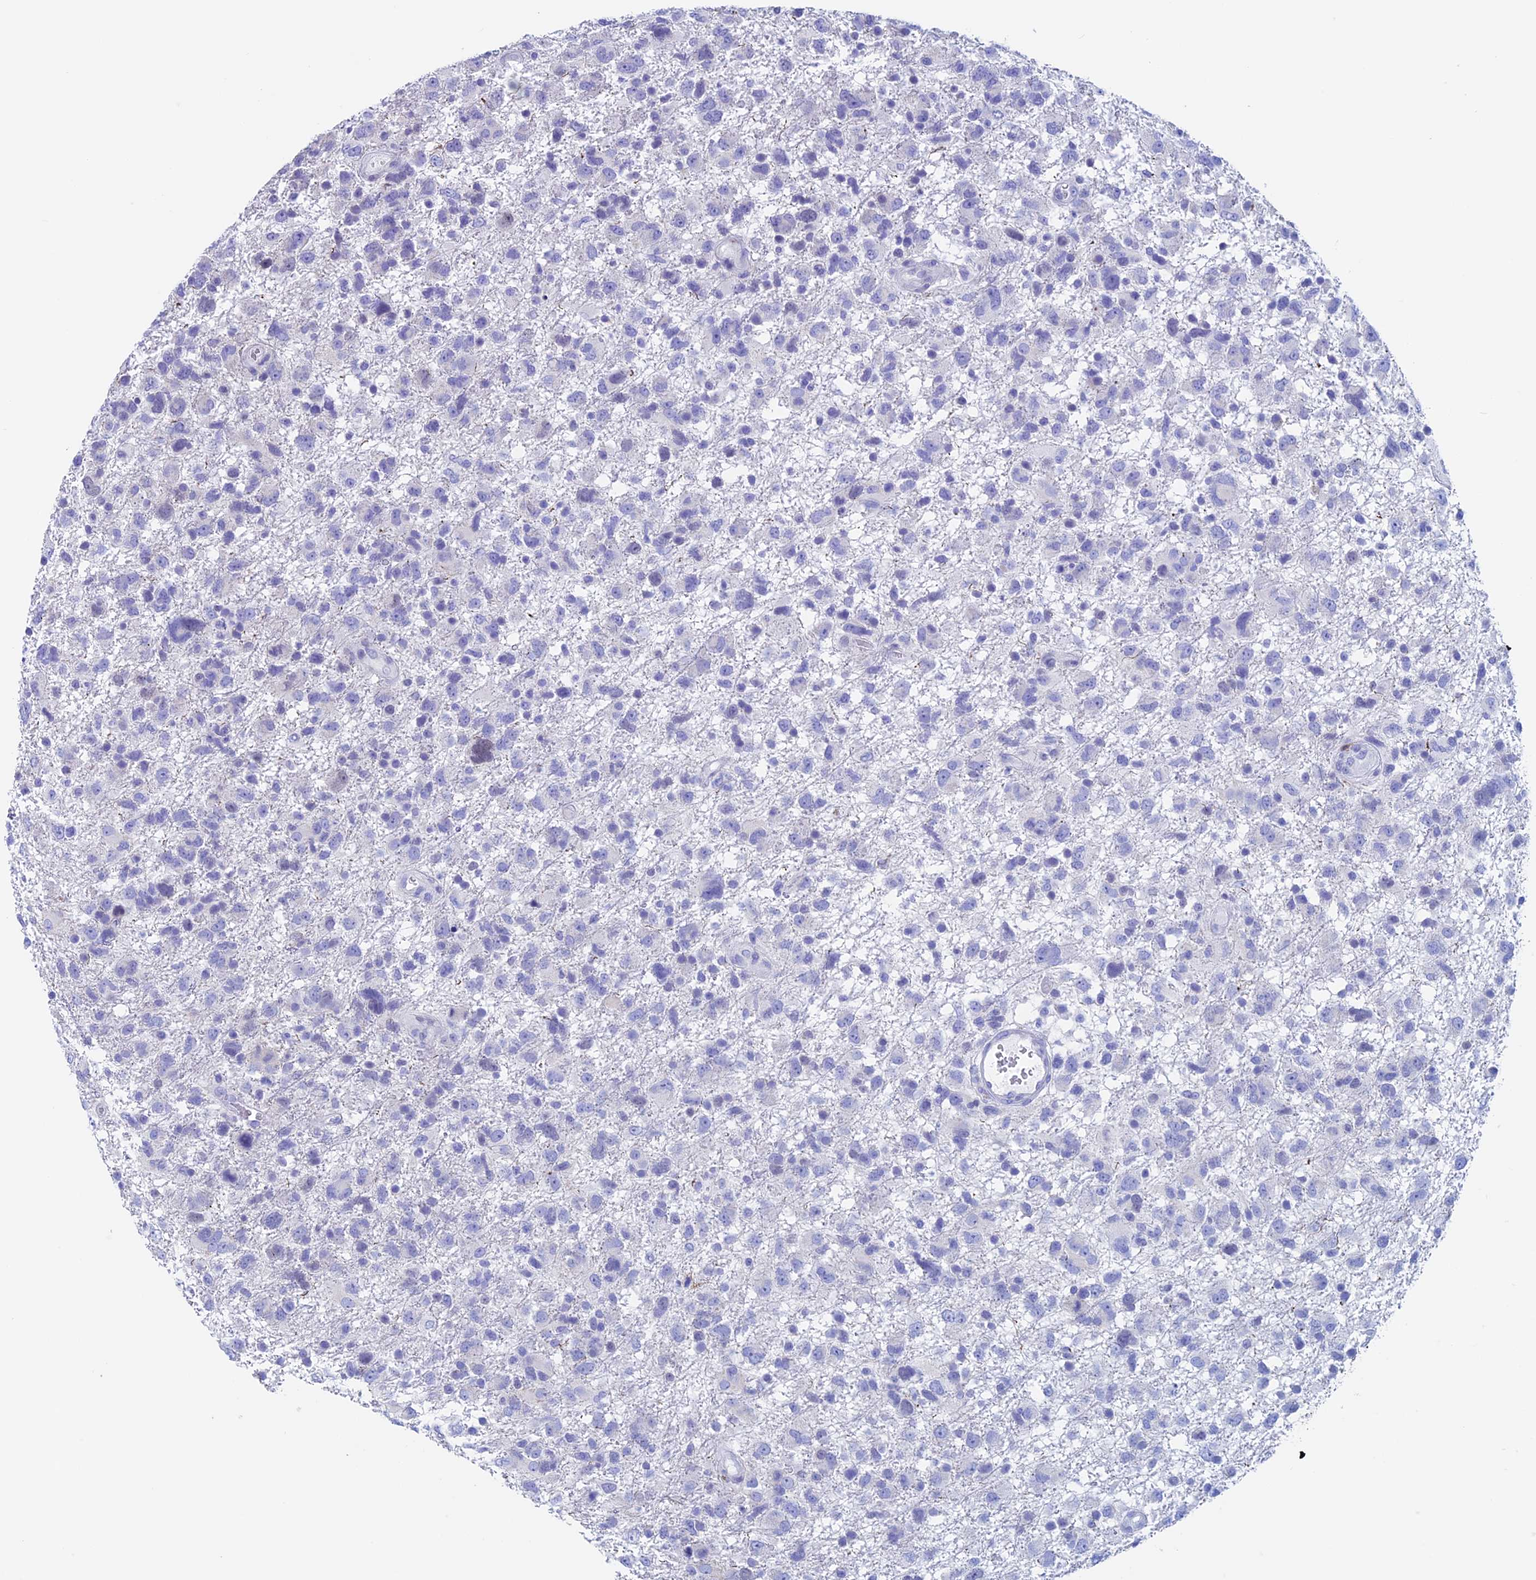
{"staining": {"intensity": "negative", "quantity": "none", "location": "none"}, "tissue": "glioma", "cell_type": "Tumor cells", "image_type": "cancer", "snomed": [{"axis": "morphology", "description": "Glioma, malignant, High grade"}, {"axis": "topography", "description": "Brain"}], "caption": "Tumor cells are negative for protein expression in human glioma.", "gene": "PSMC3IP", "patient": {"sex": "male", "age": 61}}